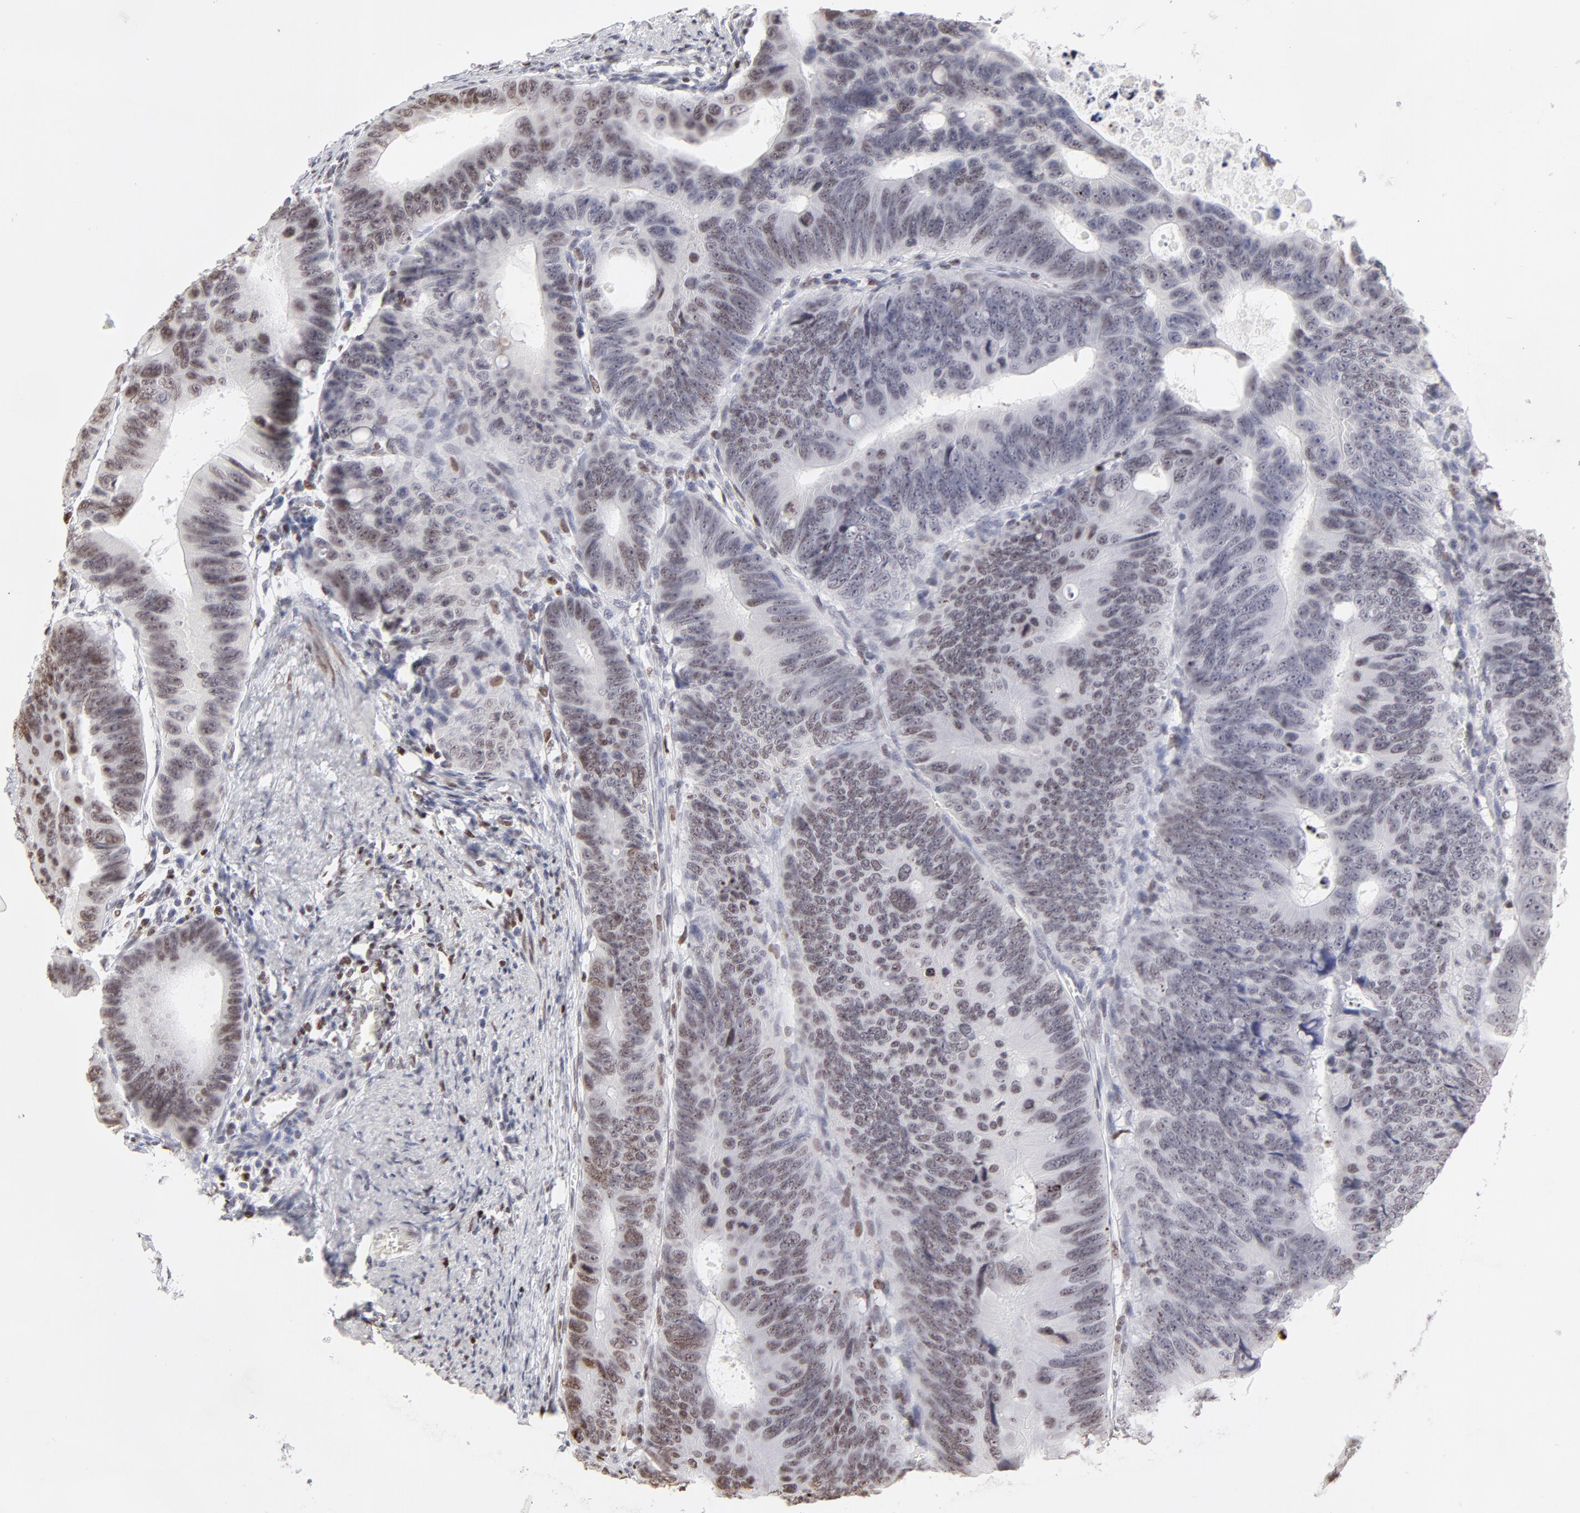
{"staining": {"intensity": "weak", "quantity": "25%-75%", "location": "nuclear"}, "tissue": "colorectal cancer", "cell_type": "Tumor cells", "image_type": "cancer", "snomed": [{"axis": "morphology", "description": "Adenocarcinoma, NOS"}, {"axis": "topography", "description": "Colon"}], "caption": "This is a histology image of immunohistochemistry (IHC) staining of colorectal cancer (adenocarcinoma), which shows weak expression in the nuclear of tumor cells.", "gene": "PARP1", "patient": {"sex": "female", "age": 55}}